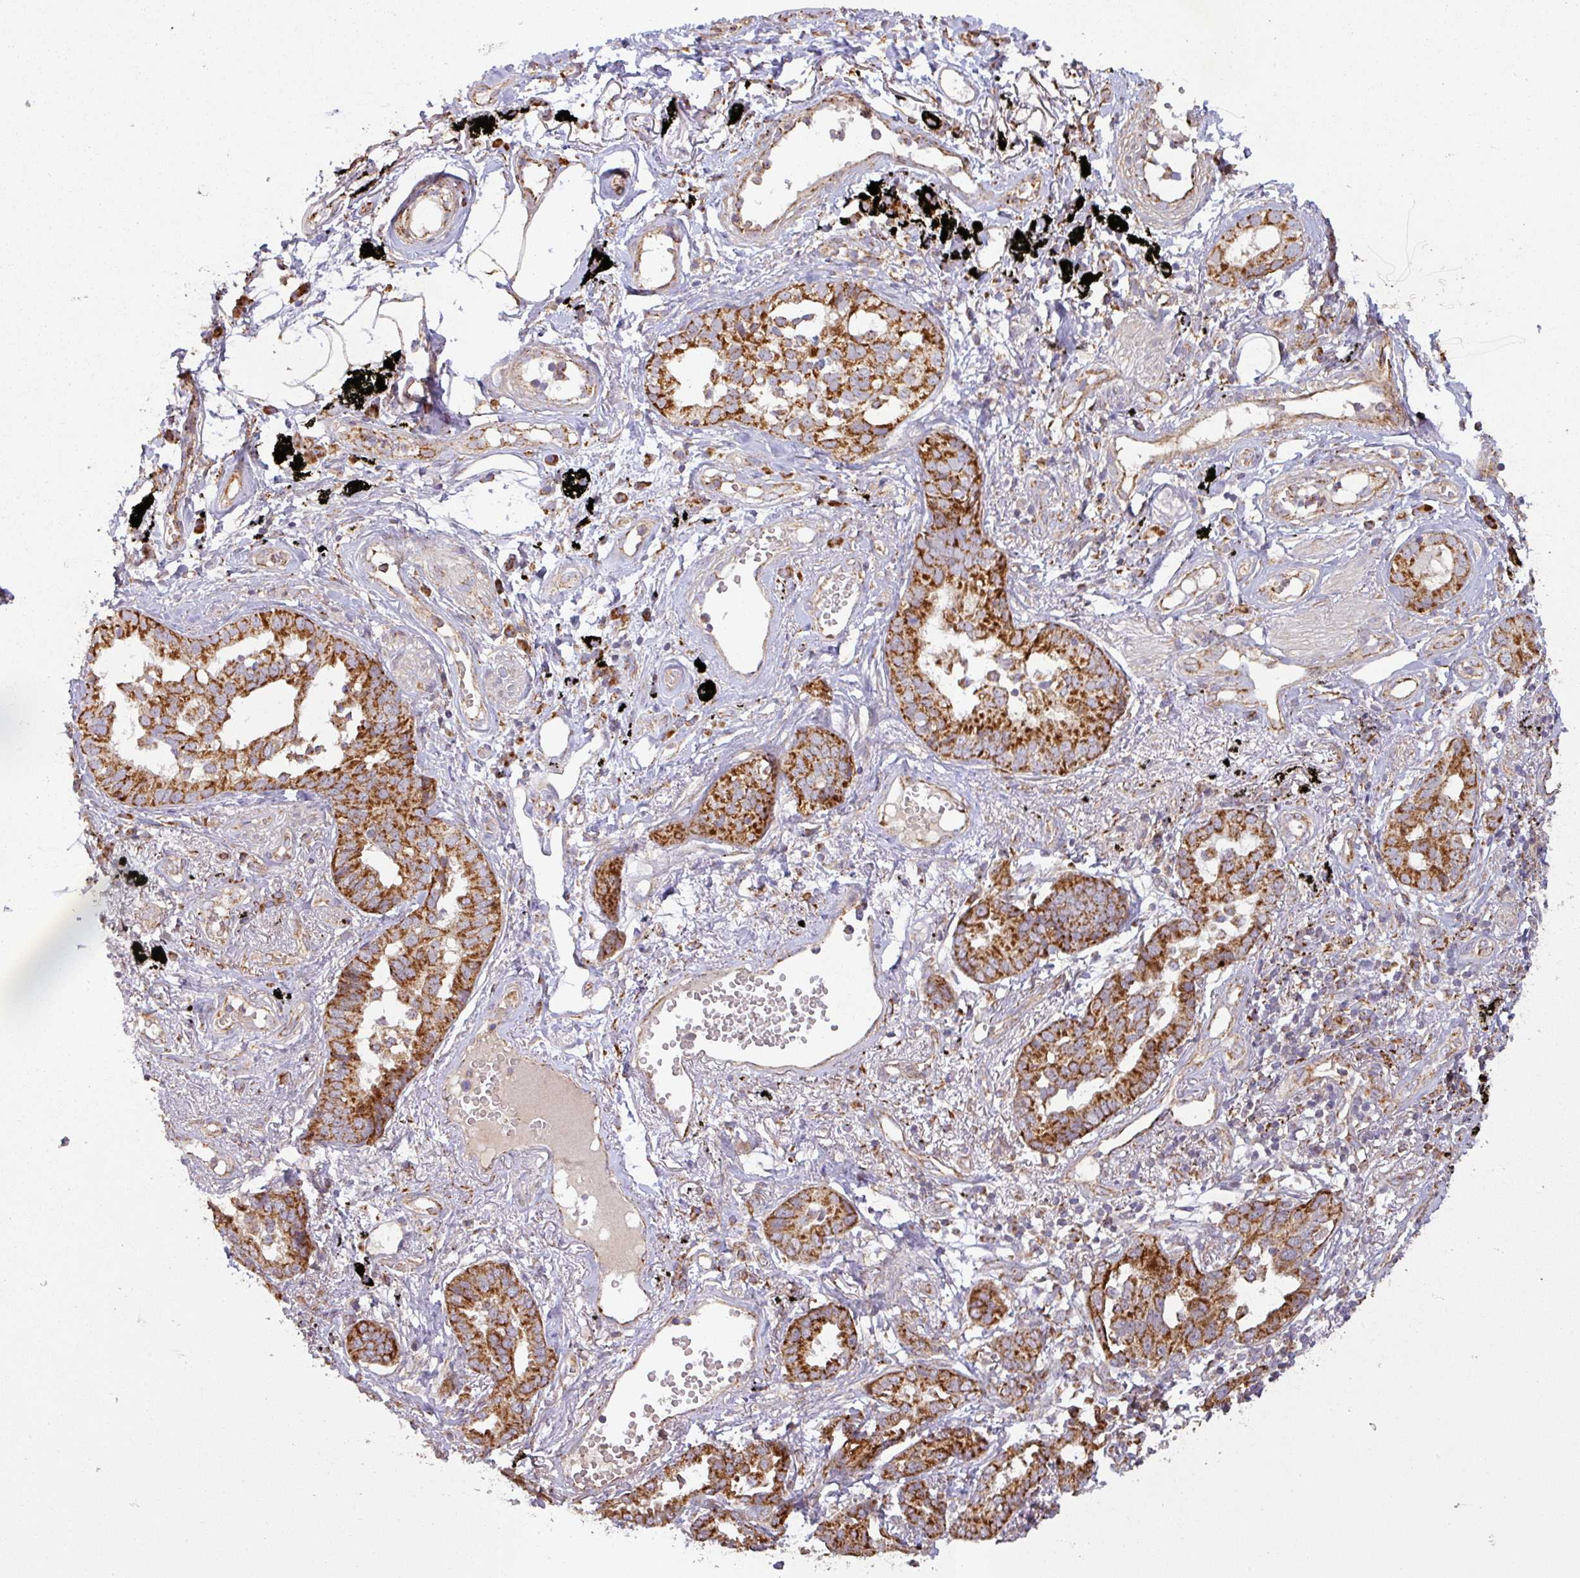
{"staining": {"intensity": "strong", "quantity": ">75%", "location": "cytoplasmic/membranous"}, "tissue": "lung cancer", "cell_type": "Tumor cells", "image_type": "cancer", "snomed": [{"axis": "morphology", "description": "Adenocarcinoma, NOS"}, {"axis": "topography", "description": "Lung"}], "caption": "Tumor cells show high levels of strong cytoplasmic/membranous staining in about >75% of cells in human lung adenocarcinoma. The staining was performed using DAB (3,3'-diaminobenzidine), with brown indicating positive protein expression. Nuclei are stained blue with hematoxylin.", "gene": "GPD2", "patient": {"sex": "male", "age": 67}}